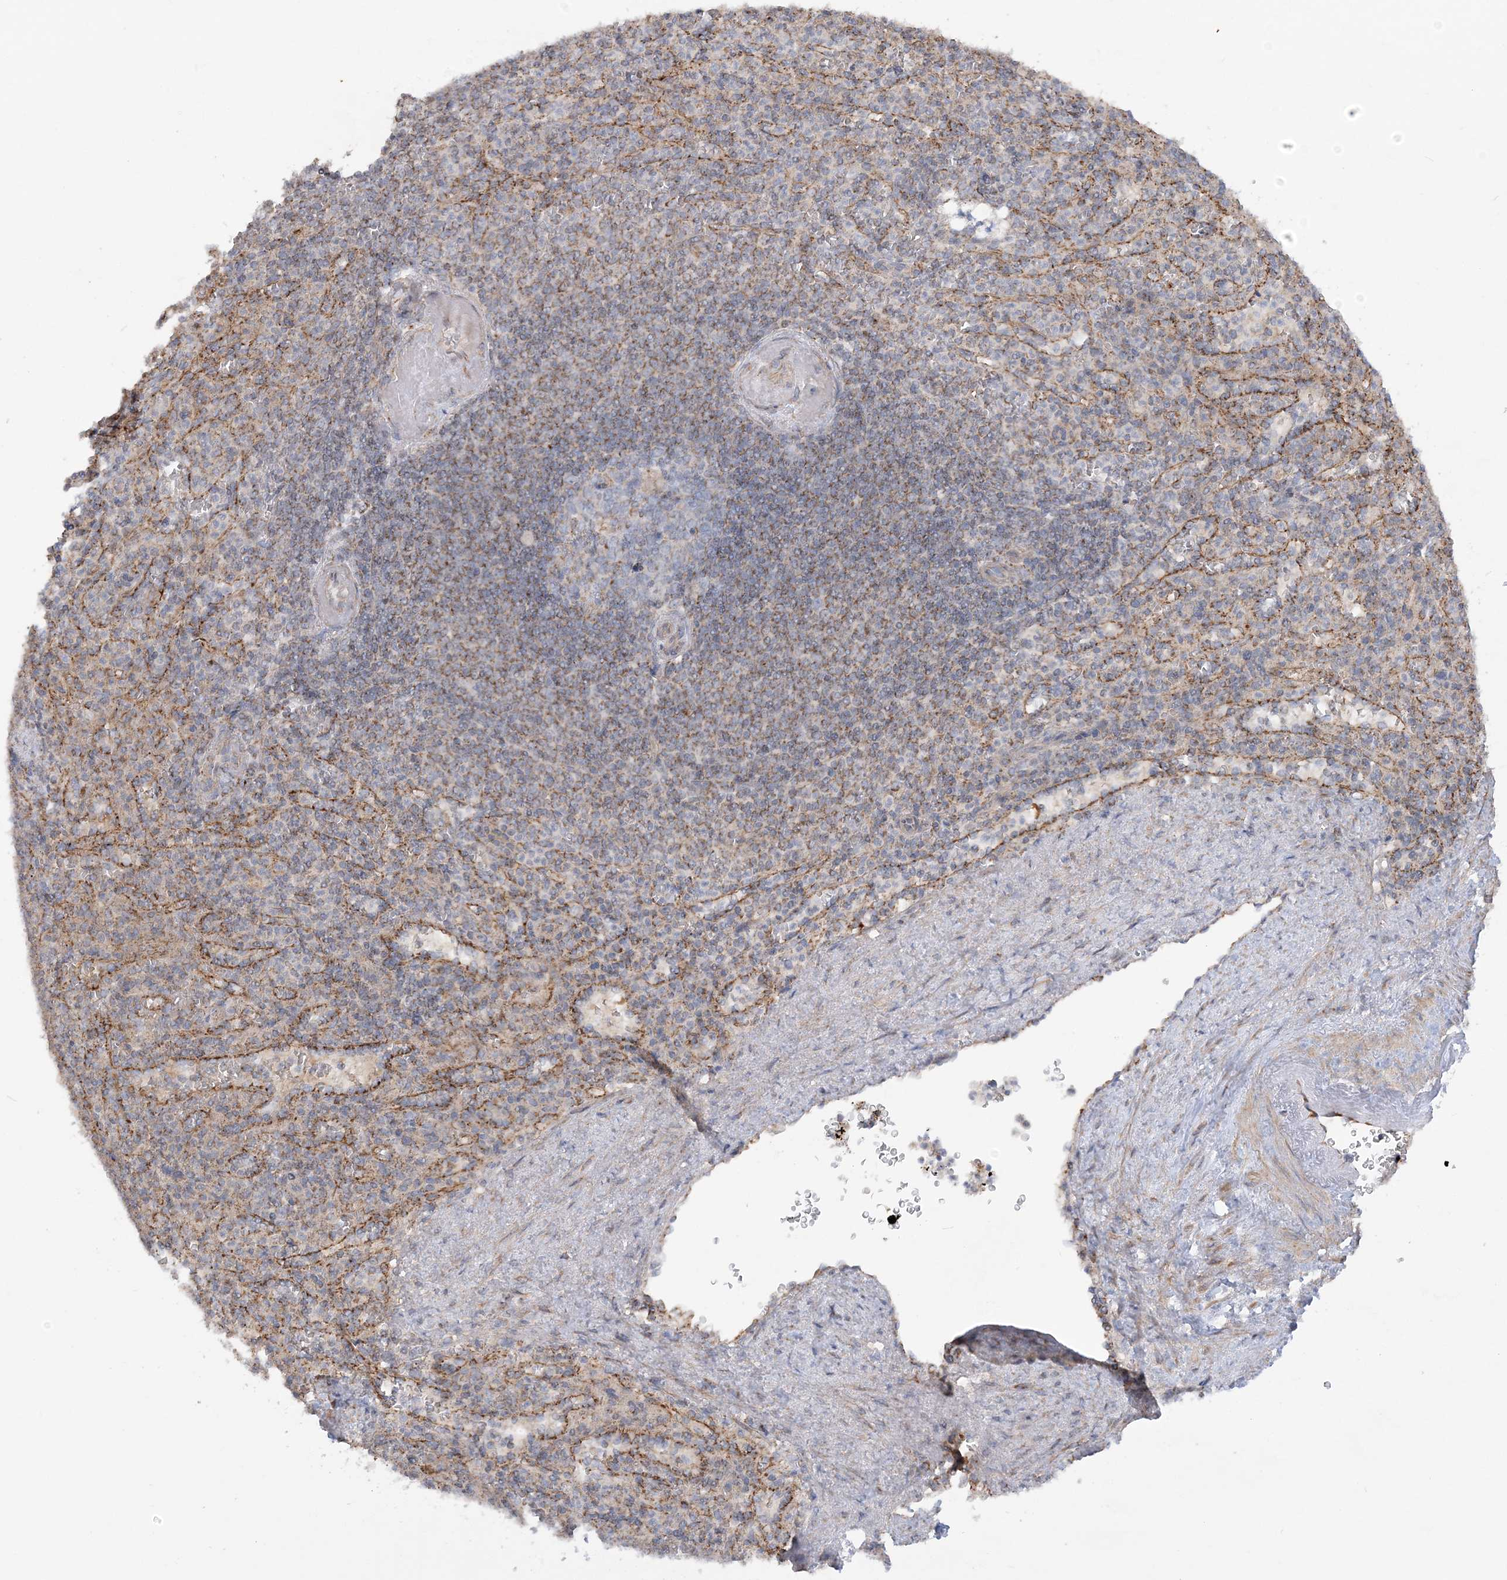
{"staining": {"intensity": "weak", "quantity": "25%-75%", "location": "cytoplasmic/membranous"}, "tissue": "spleen", "cell_type": "Cells in red pulp", "image_type": "normal", "snomed": [{"axis": "morphology", "description": "Normal tissue, NOS"}, {"axis": "topography", "description": "Spleen"}], "caption": "Cells in red pulp show low levels of weak cytoplasmic/membranous staining in approximately 25%-75% of cells in benign human spleen.", "gene": "SCLT1", "patient": {"sex": "female", "age": 74}}